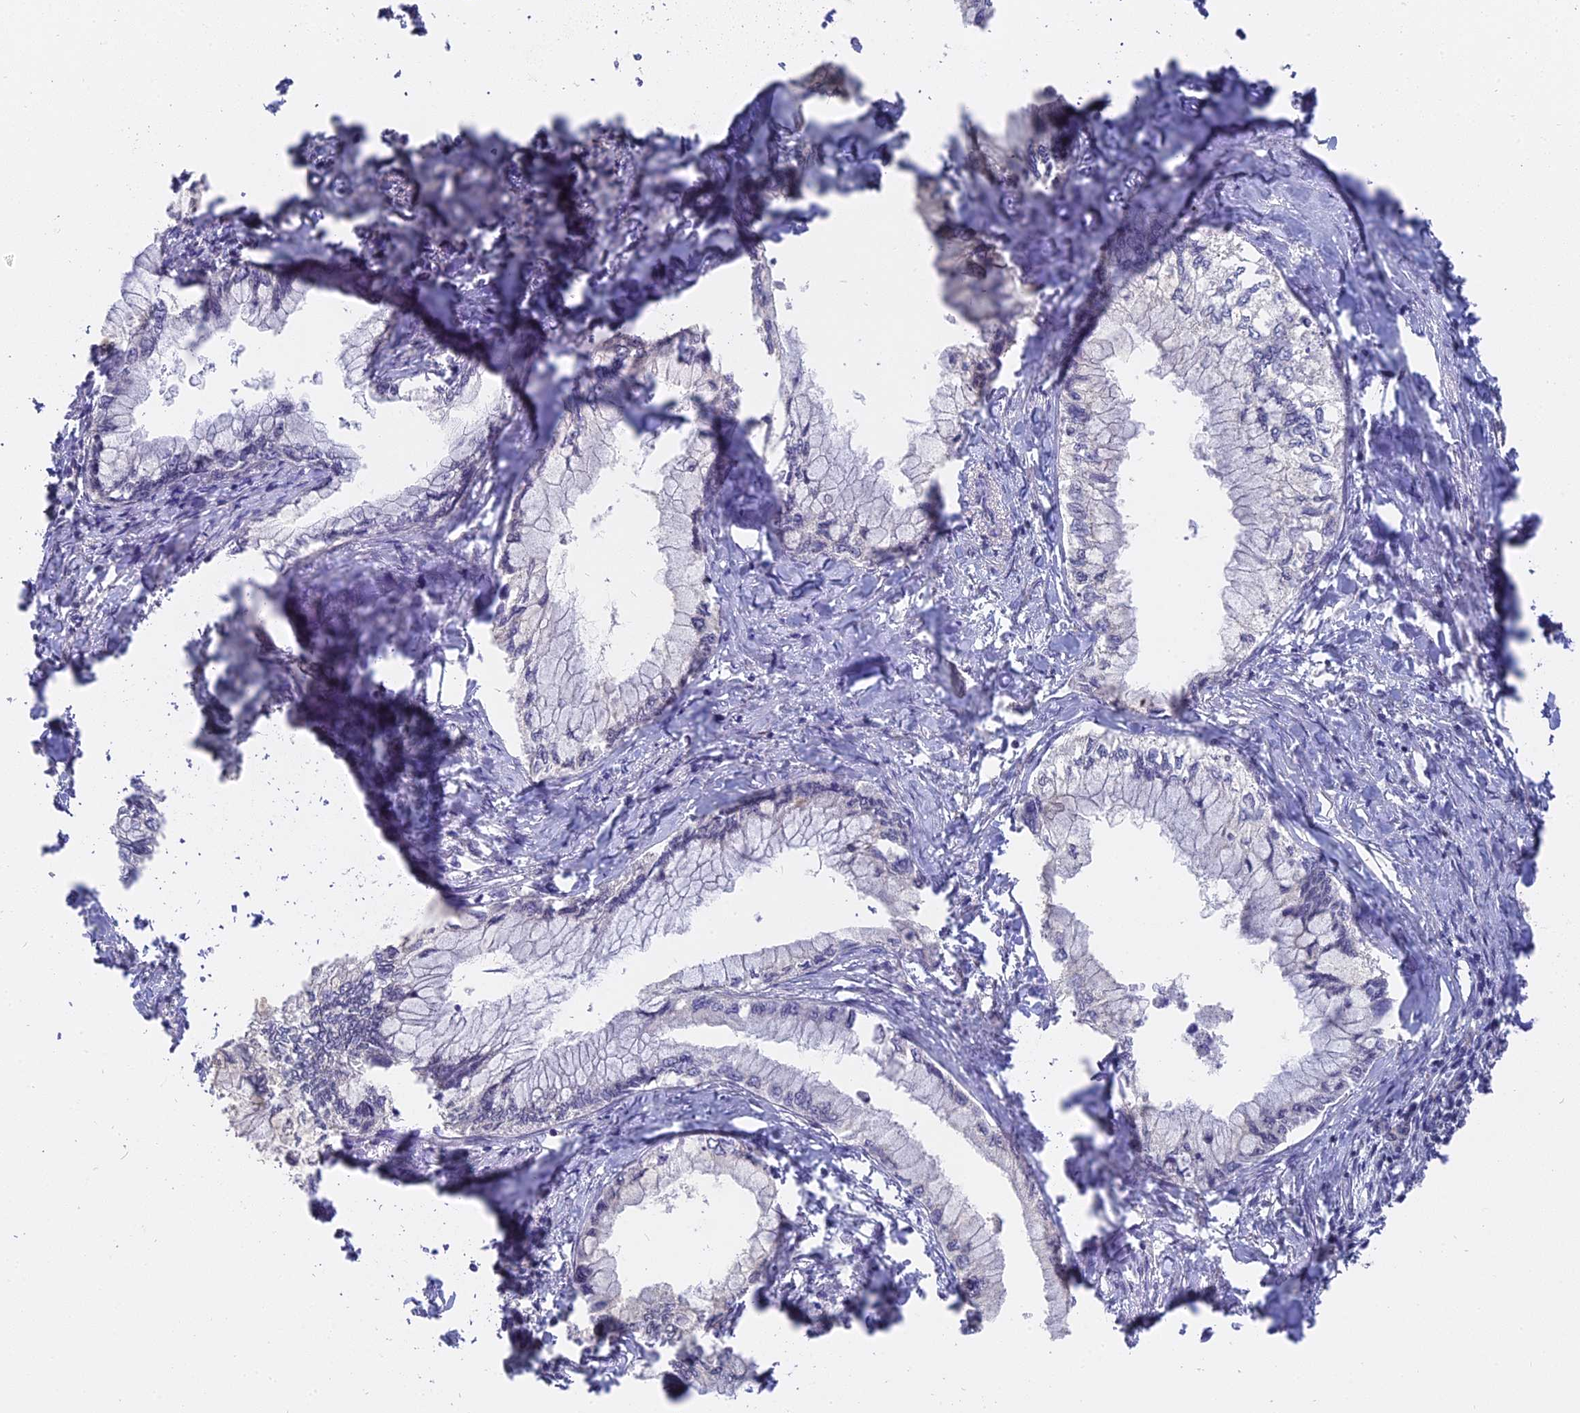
{"staining": {"intensity": "negative", "quantity": "none", "location": "none"}, "tissue": "pancreatic cancer", "cell_type": "Tumor cells", "image_type": "cancer", "snomed": [{"axis": "morphology", "description": "Adenocarcinoma, NOS"}, {"axis": "topography", "description": "Pancreas"}], "caption": "There is no significant positivity in tumor cells of pancreatic adenocarcinoma.", "gene": "NR1H3", "patient": {"sex": "male", "age": 48}}